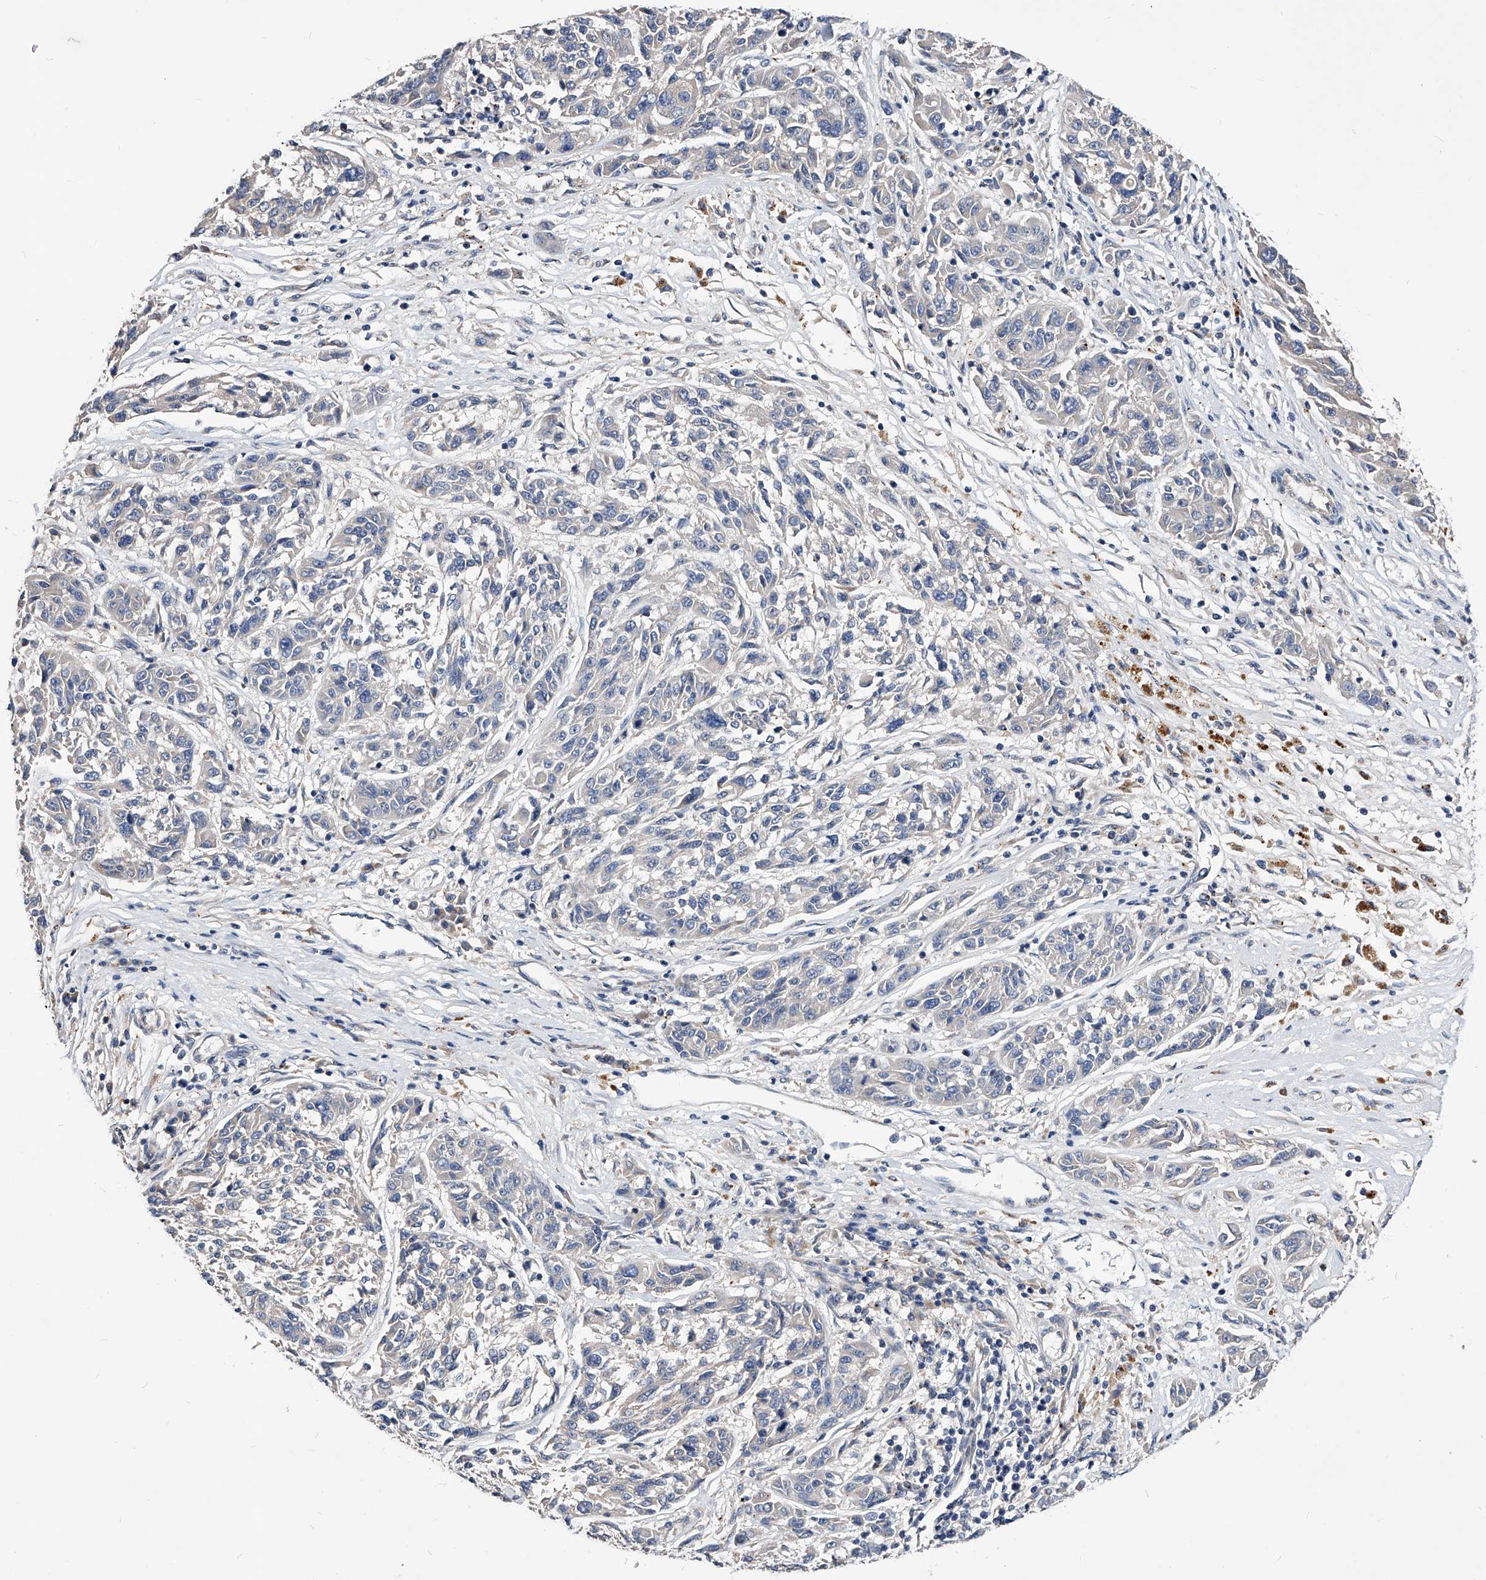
{"staining": {"intensity": "negative", "quantity": "none", "location": "none"}, "tissue": "melanoma", "cell_type": "Tumor cells", "image_type": "cancer", "snomed": [{"axis": "morphology", "description": "Malignant melanoma, NOS"}, {"axis": "topography", "description": "Skin"}], "caption": "Histopathology image shows no protein positivity in tumor cells of malignant melanoma tissue. Nuclei are stained in blue.", "gene": "ARL4C", "patient": {"sex": "male", "age": 53}}